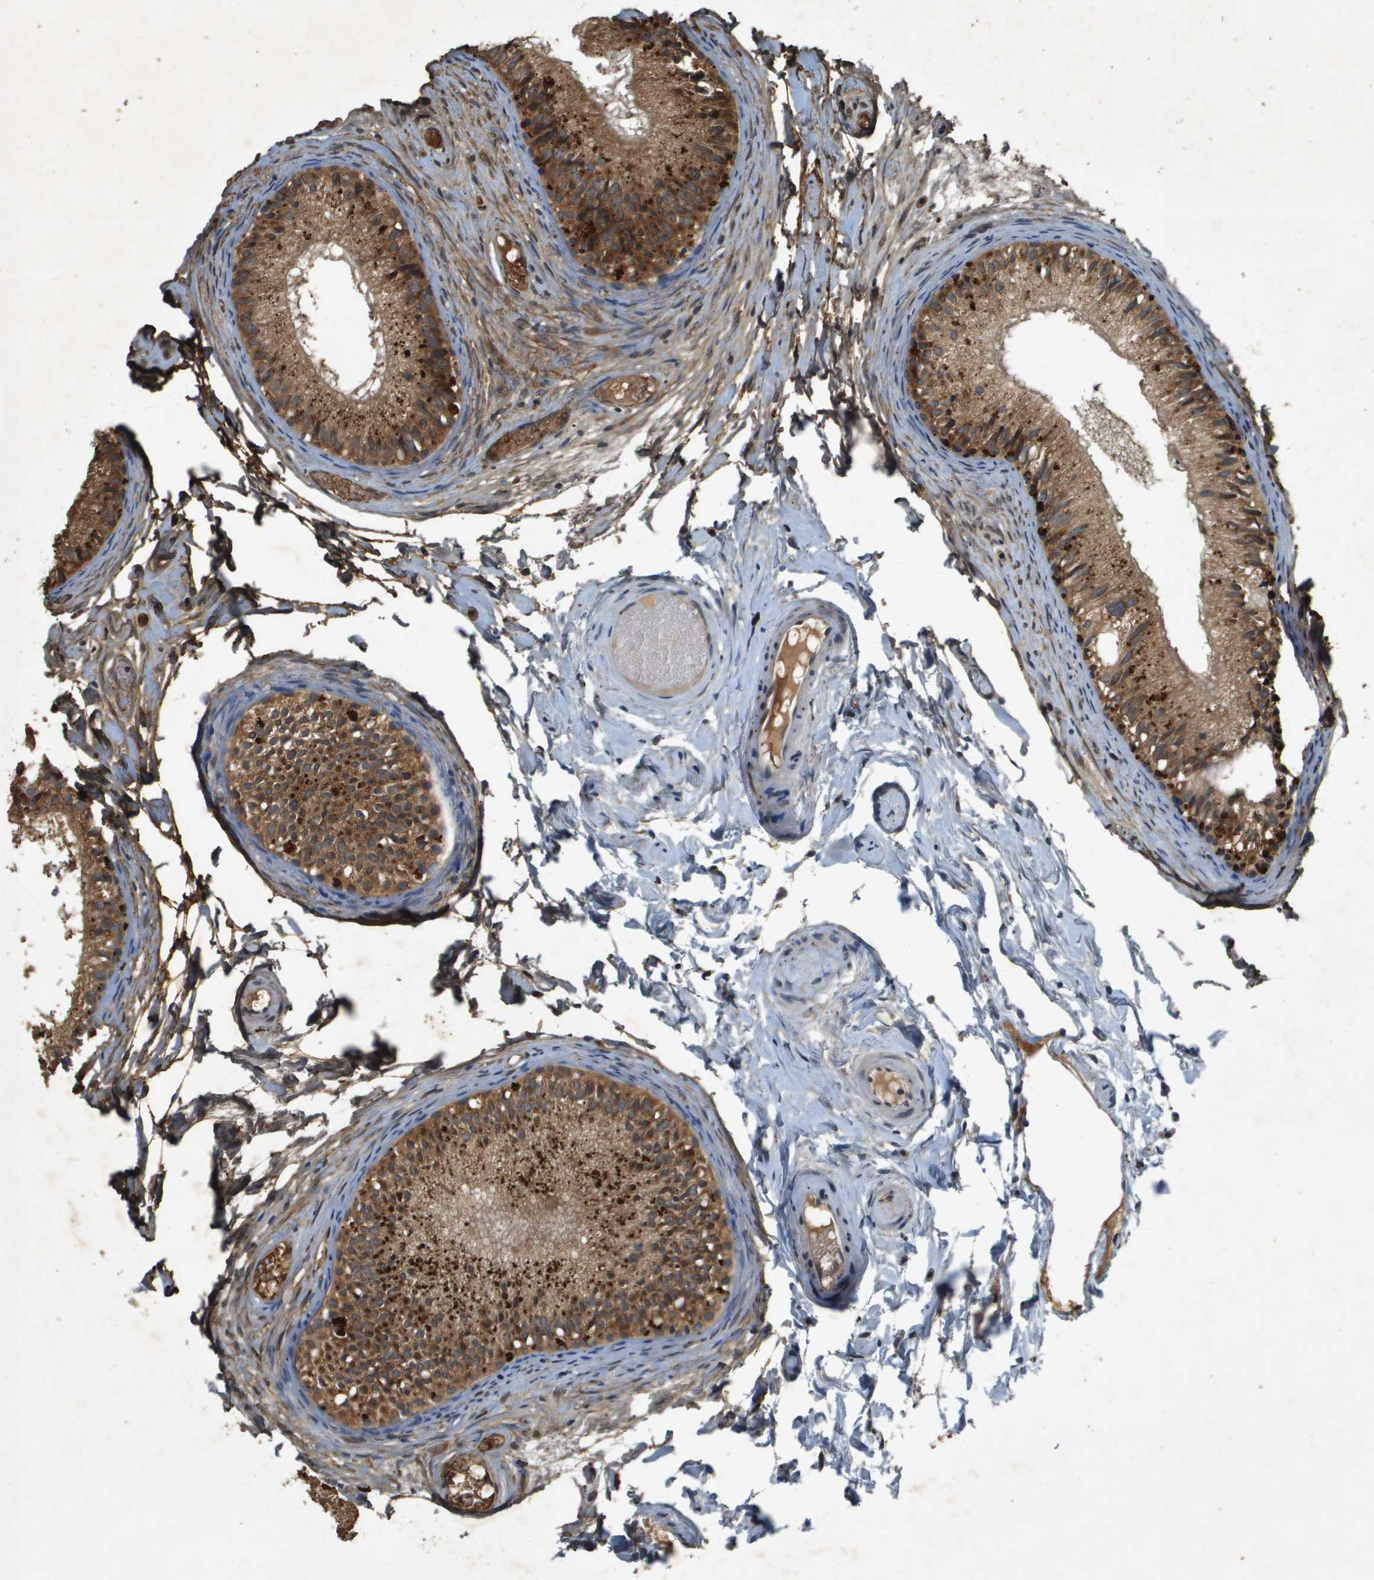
{"staining": {"intensity": "moderate", "quantity": ">75%", "location": "cytoplasmic/membranous"}, "tissue": "epididymis", "cell_type": "Glandular cells", "image_type": "normal", "snomed": [{"axis": "morphology", "description": "Normal tissue, NOS"}, {"axis": "topography", "description": "Epididymis"}], "caption": "IHC (DAB) staining of benign human epididymis demonstrates moderate cytoplasmic/membranous protein positivity in about >75% of glandular cells. The staining was performed using DAB to visualize the protein expression in brown, while the nuclei were stained in blue with hematoxylin (Magnification: 20x).", "gene": "PGAP3", "patient": {"sex": "male", "age": 46}}